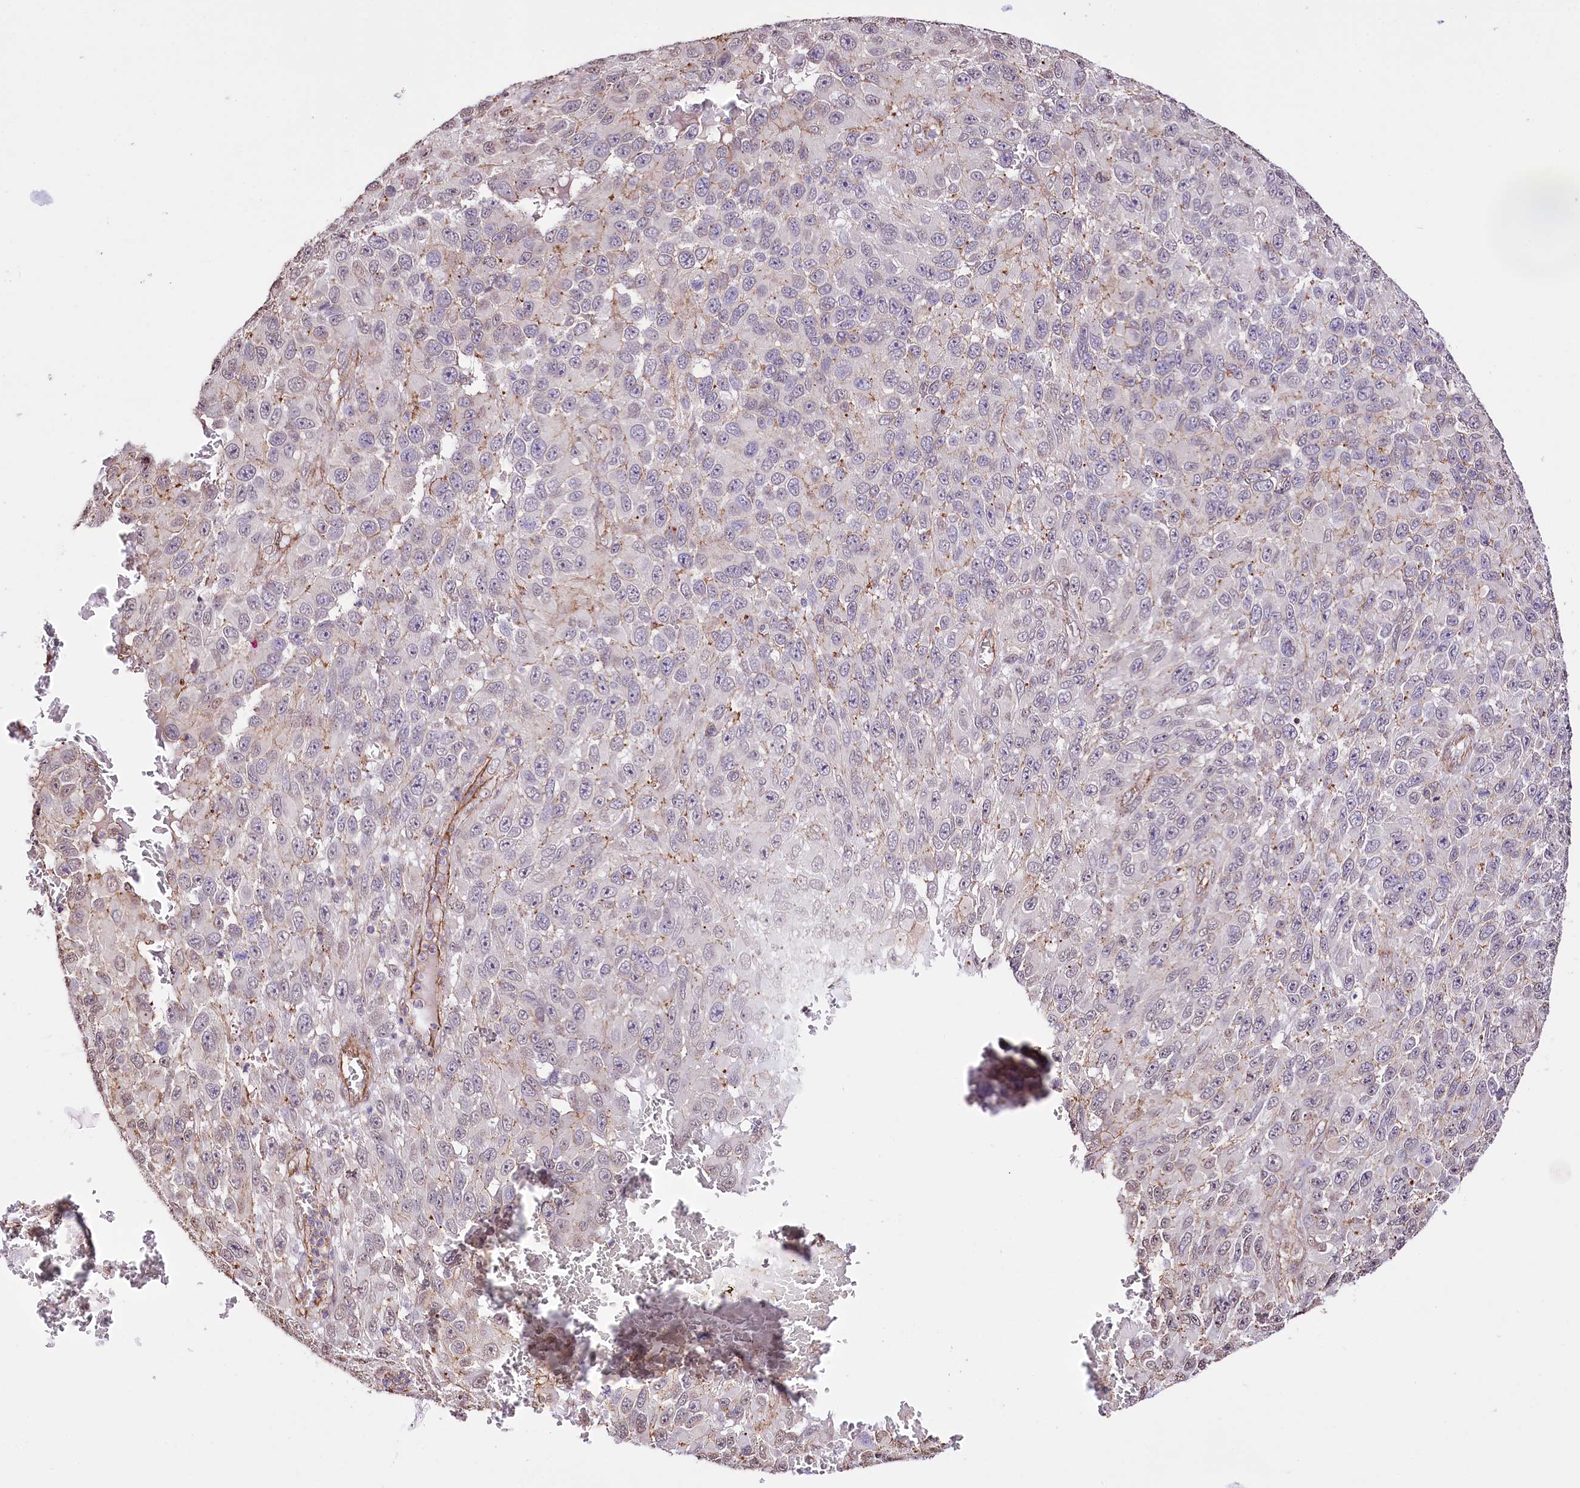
{"staining": {"intensity": "negative", "quantity": "none", "location": "none"}, "tissue": "melanoma", "cell_type": "Tumor cells", "image_type": "cancer", "snomed": [{"axis": "morphology", "description": "Normal tissue, NOS"}, {"axis": "morphology", "description": "Malignant melanoma, NOS"}, {"axis": "topography", "description": "Skin"}], "caption": "The immunohistochemistry (IHC) photomicrograph has no significant expression in tumor cells of malignant melanoma tissue. (DAB IHC, high magnification).", "gene": "ST7", "patient": {"sex": "female", "age": 96}}